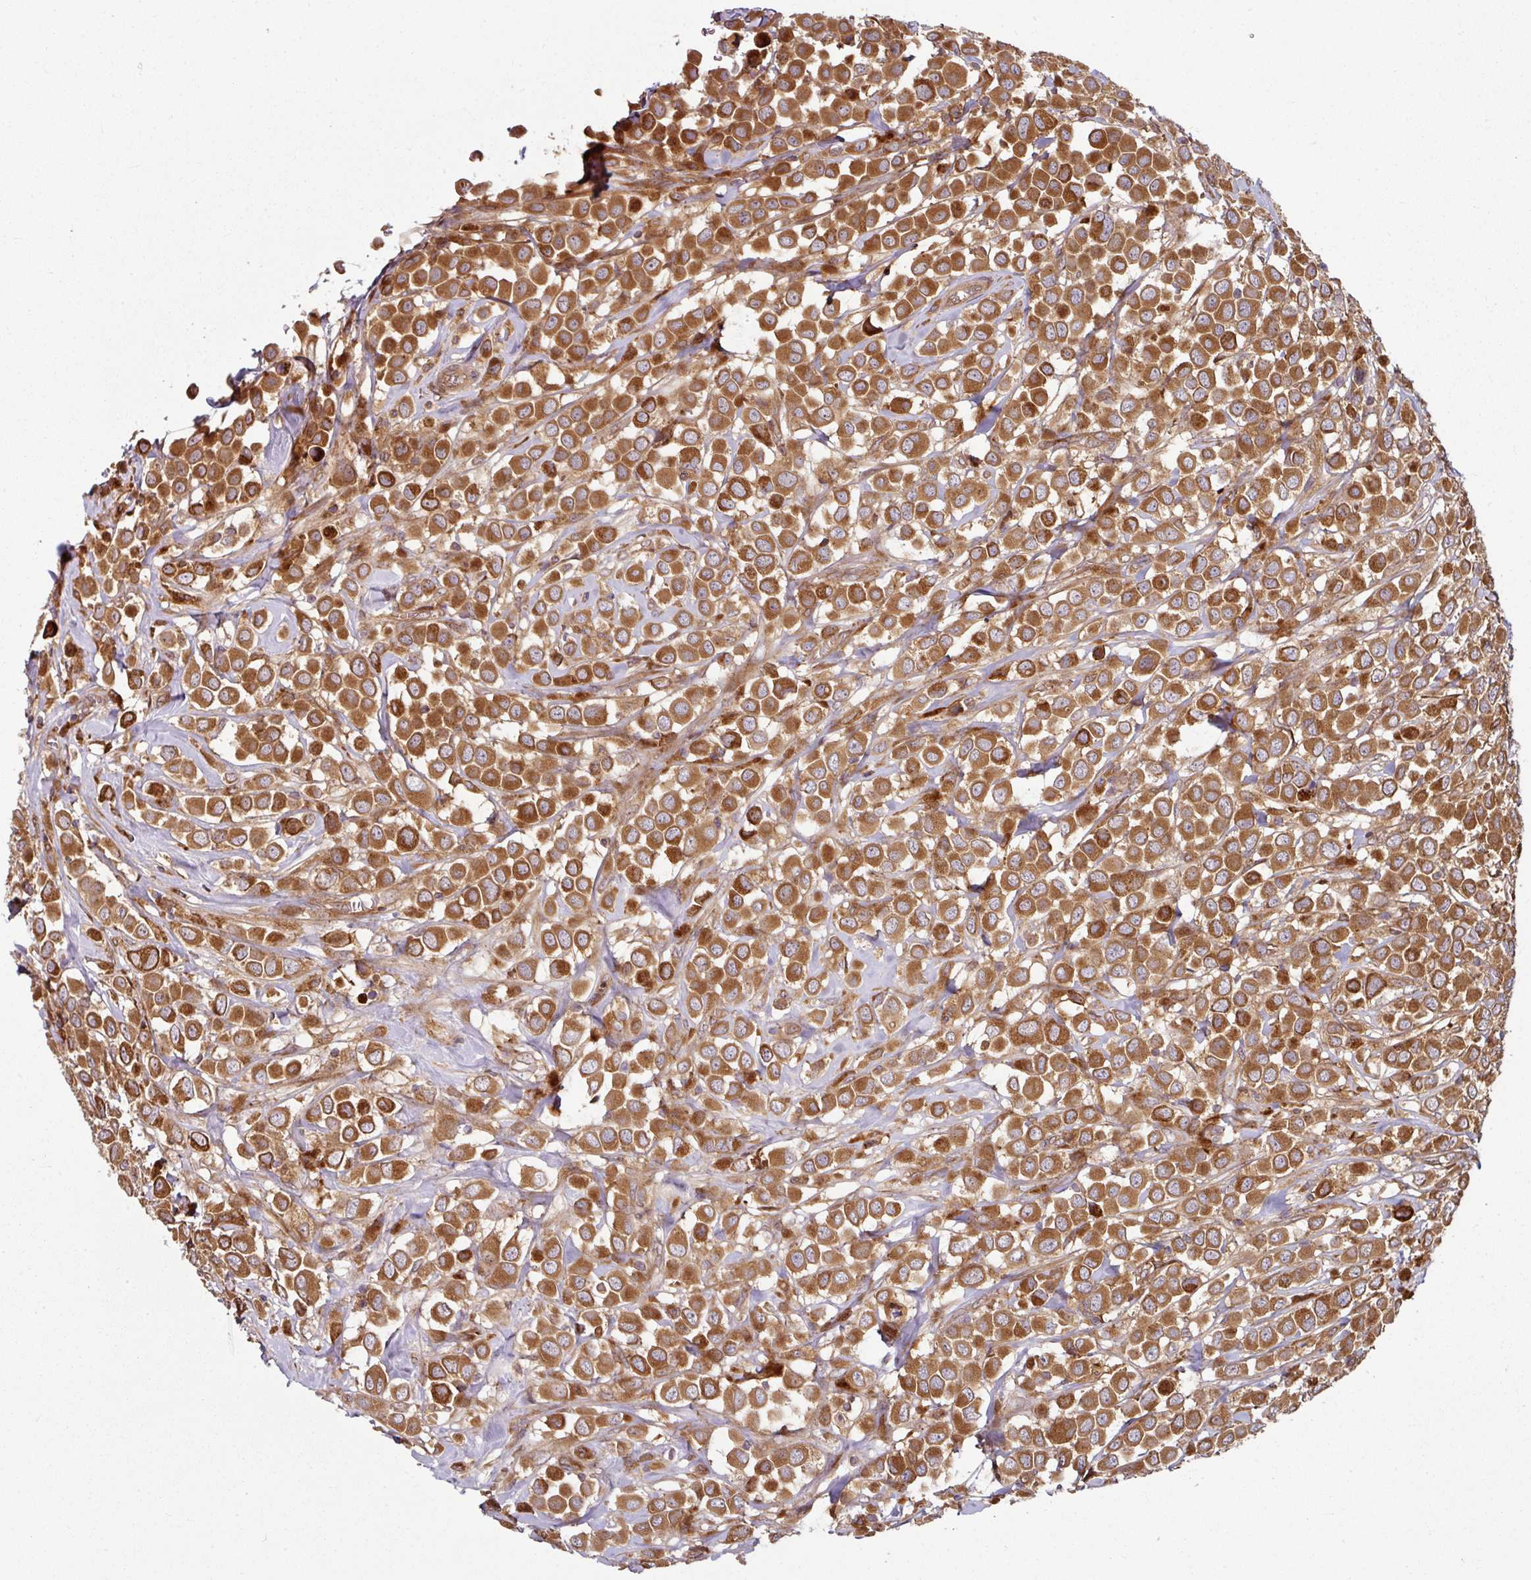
{"staining": {"intensity": "strong", "quantity": ">75%", "location": "cytoplasmic/membranous"}, "tissue": "breast cancer", "cell_type": "Tumor cells", "image_type": "cancer", "snomed": [{"axis": "morphology", "description": "Duct carcinoma"}, {"axis": "topography", "description": "Breast"}], "caption": "Immunohistochemical staining of human intraductal carcinoma (breast) reveals high levels of strong cytoplasmic/membranous protein staining in about >75% of tumor cells.", "gene": "RAB5A", "patient": {"sex": "female", "age": 61}}